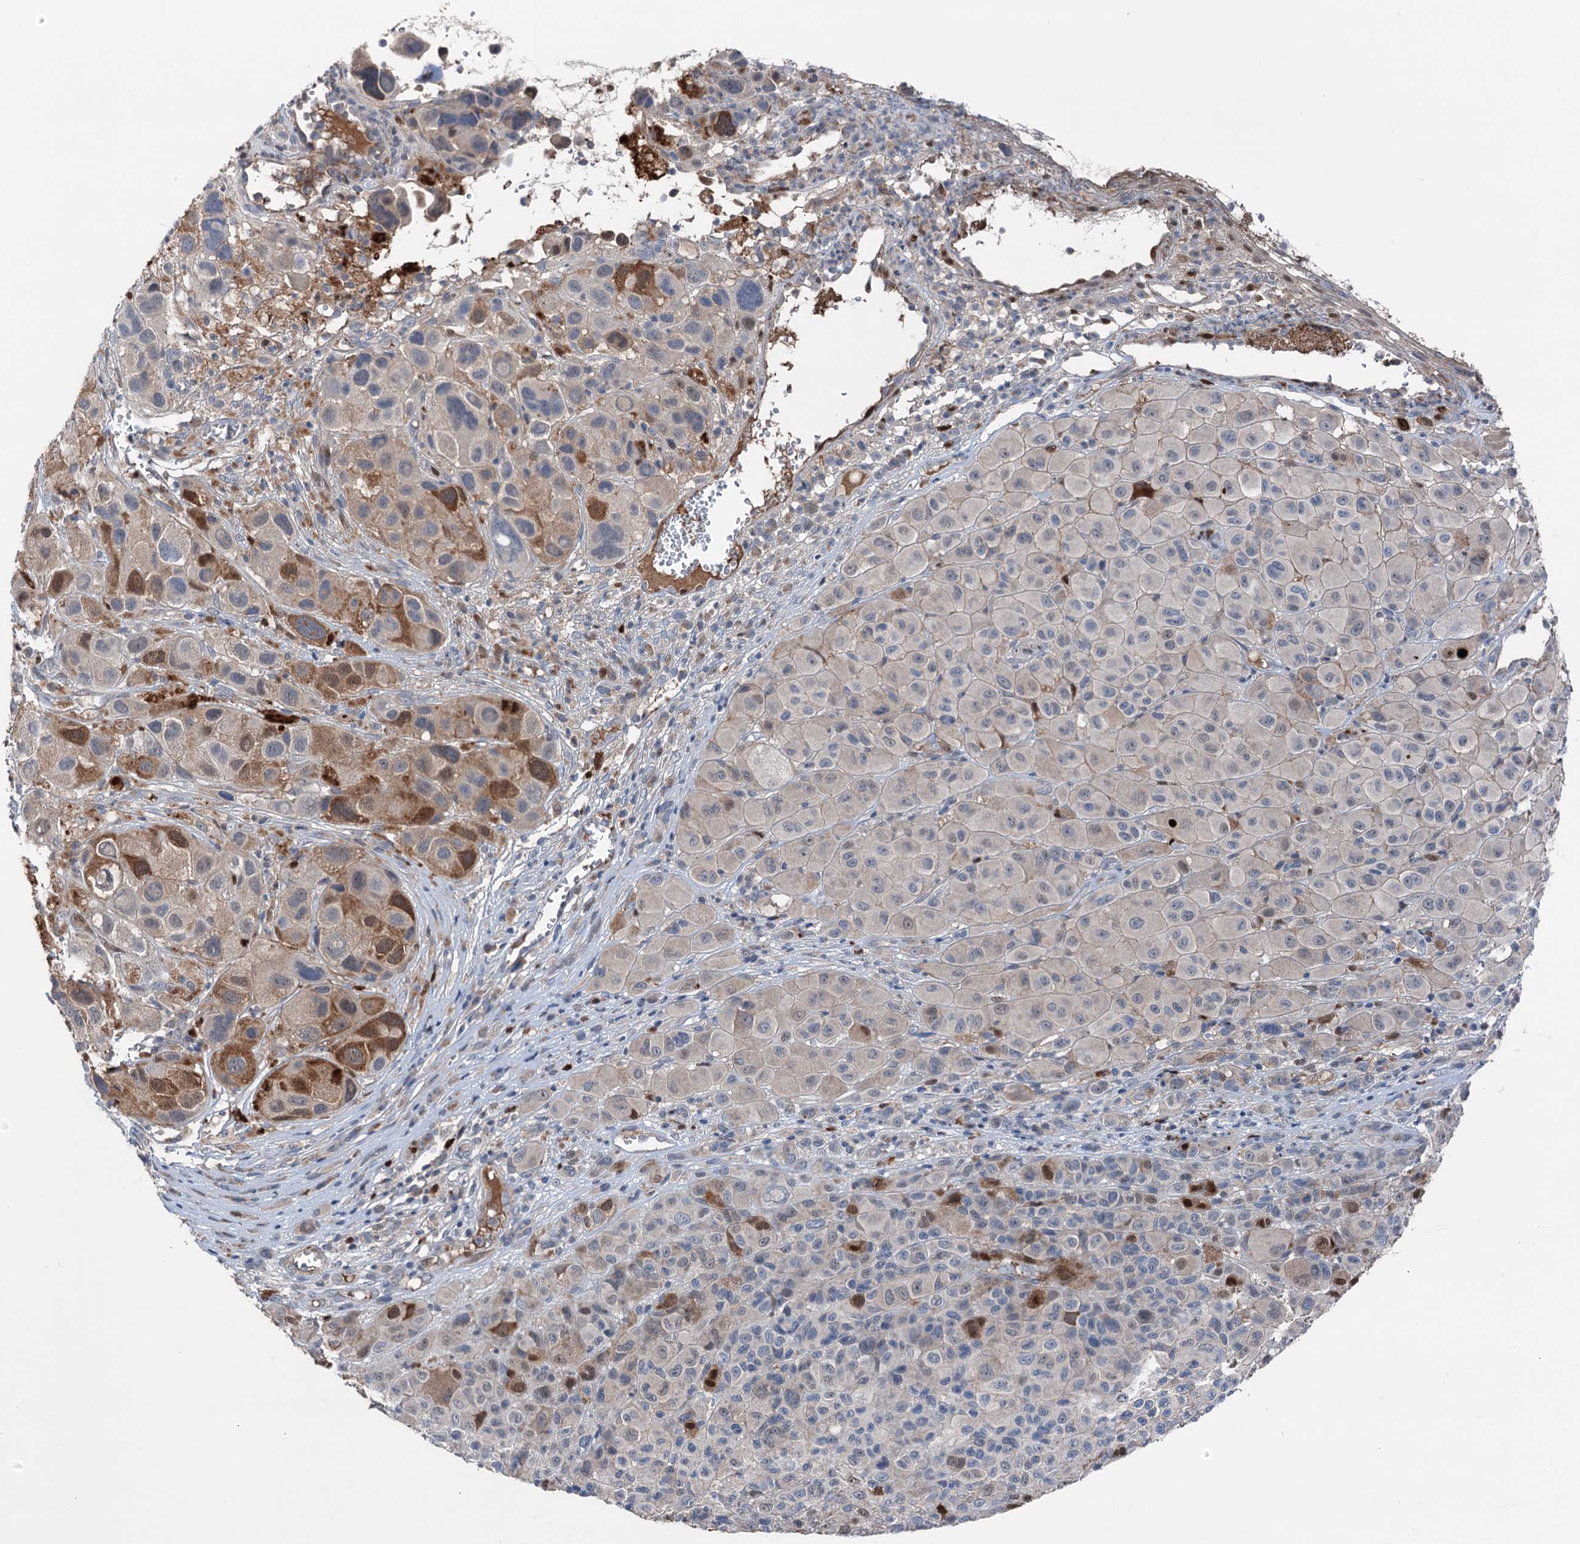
{"staining": {"intensity": "moderate", "quantity": "25%-75%", "location": "cytoplasmic/membranous,nuclear"}, "tissue": "melanoma", "cell_type": "Tumor cells", "image_type": "cancer", "snomed": [{"axis": "morphology", "description": "Malignant melanoma, NOS"}, {"axis": "topography", "description": "Skin of trunk"}], "caption": "Protein staining displays moderate cytoplasmic/membranous and nuclear expression in approximately 25%-75% of tumor cells in melanoma.", "gene": "NCAPD2", "patient": {"sex": "male", "age": 71}}